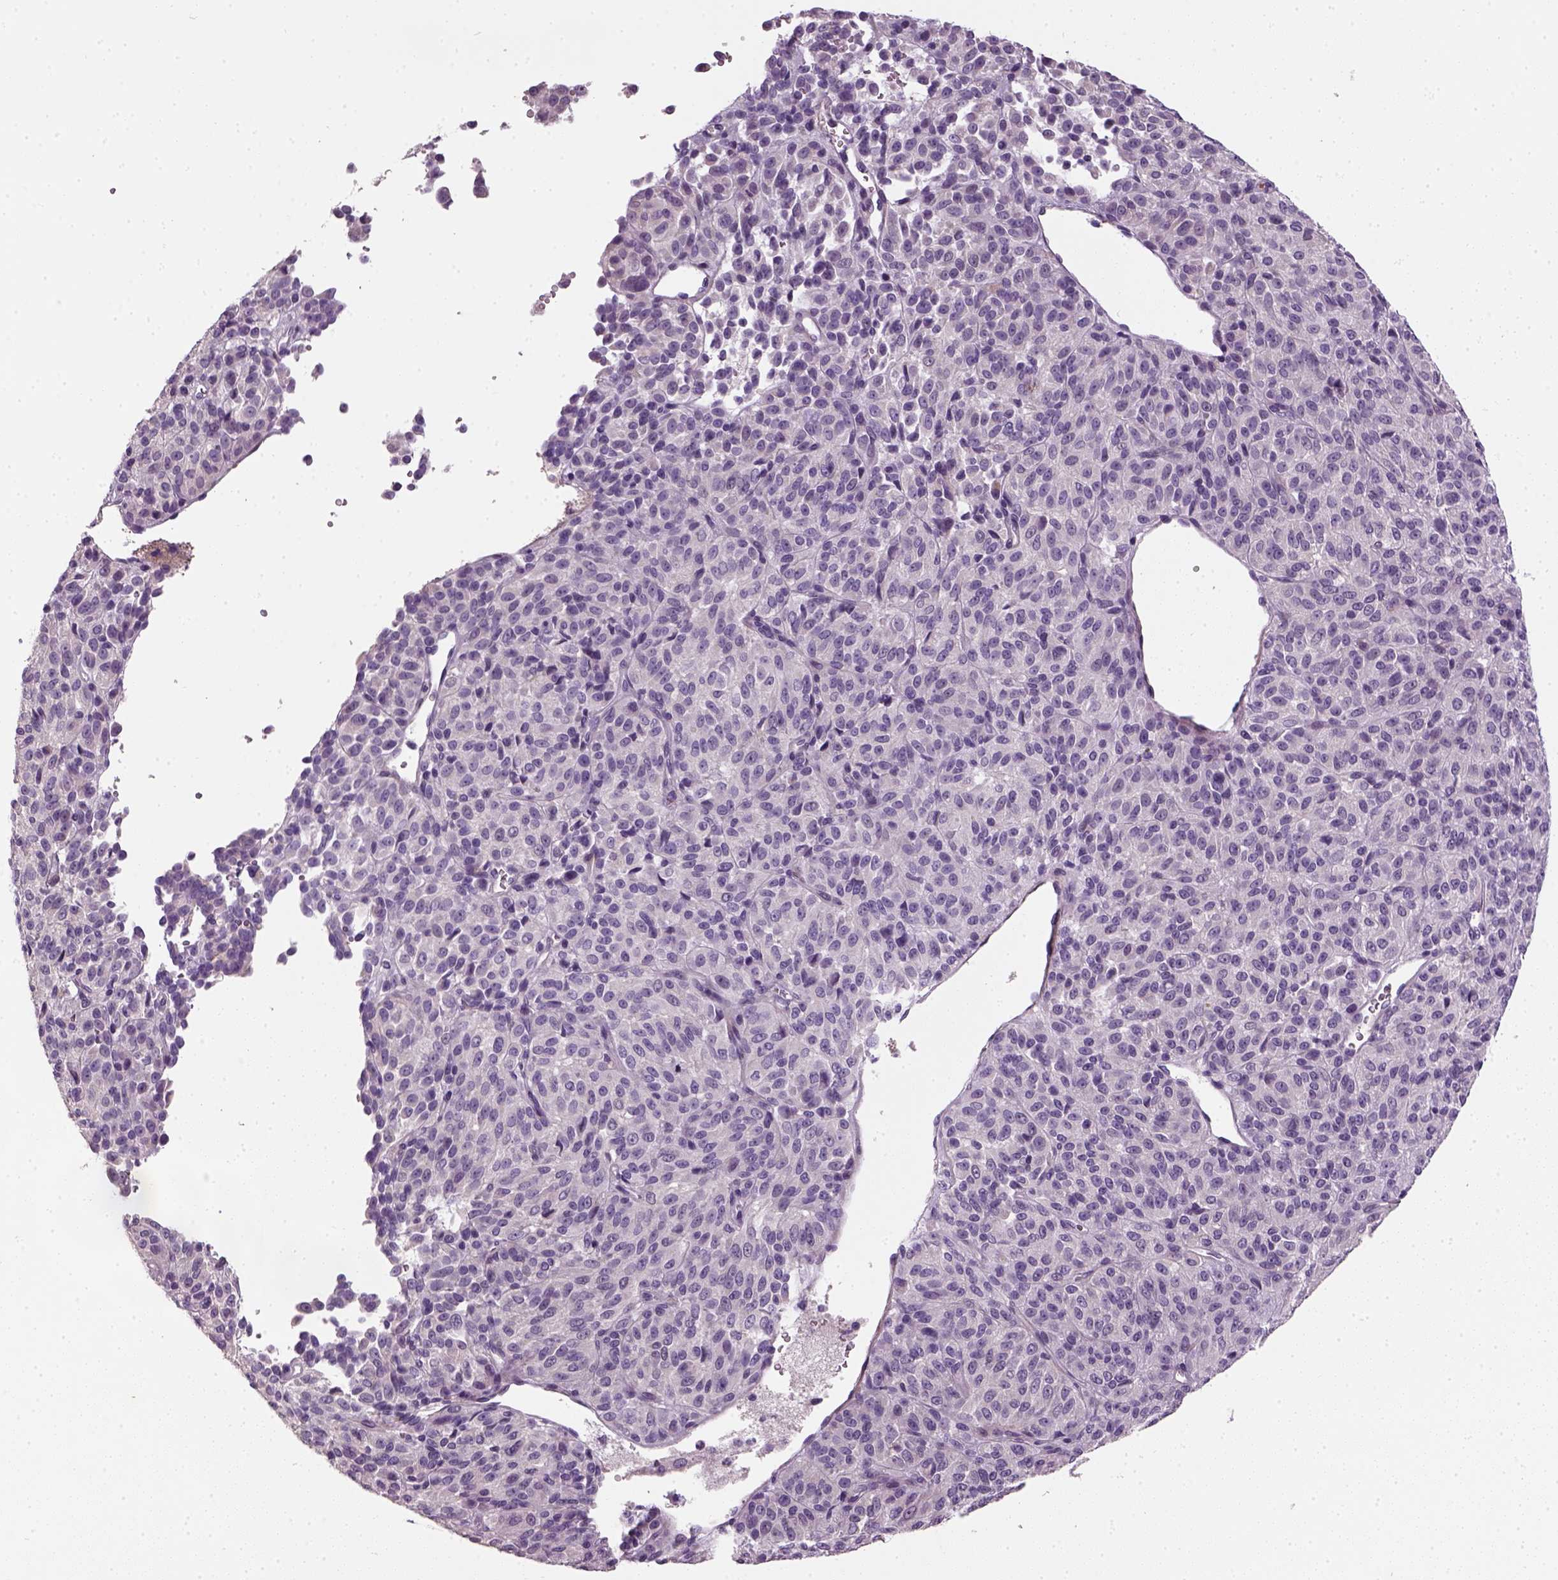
{"staining": {"intensity": "negative", "quantity": "none", "location": "none"}, "tissue": "melanoma", "cell_type": "Tumor cells", "image_type": "cancer", "snomed": [{"axis": "morphology", "description": "Malignant melanoma, Metastatic site"}, {"axis": "topography", "description": "Brain"}], "caption": "Tumor cells show no significant expression in malignant melanoma (metastatic site).", "gene": "ELOVL3", "patient": {"sex": "female", "age": 56}}